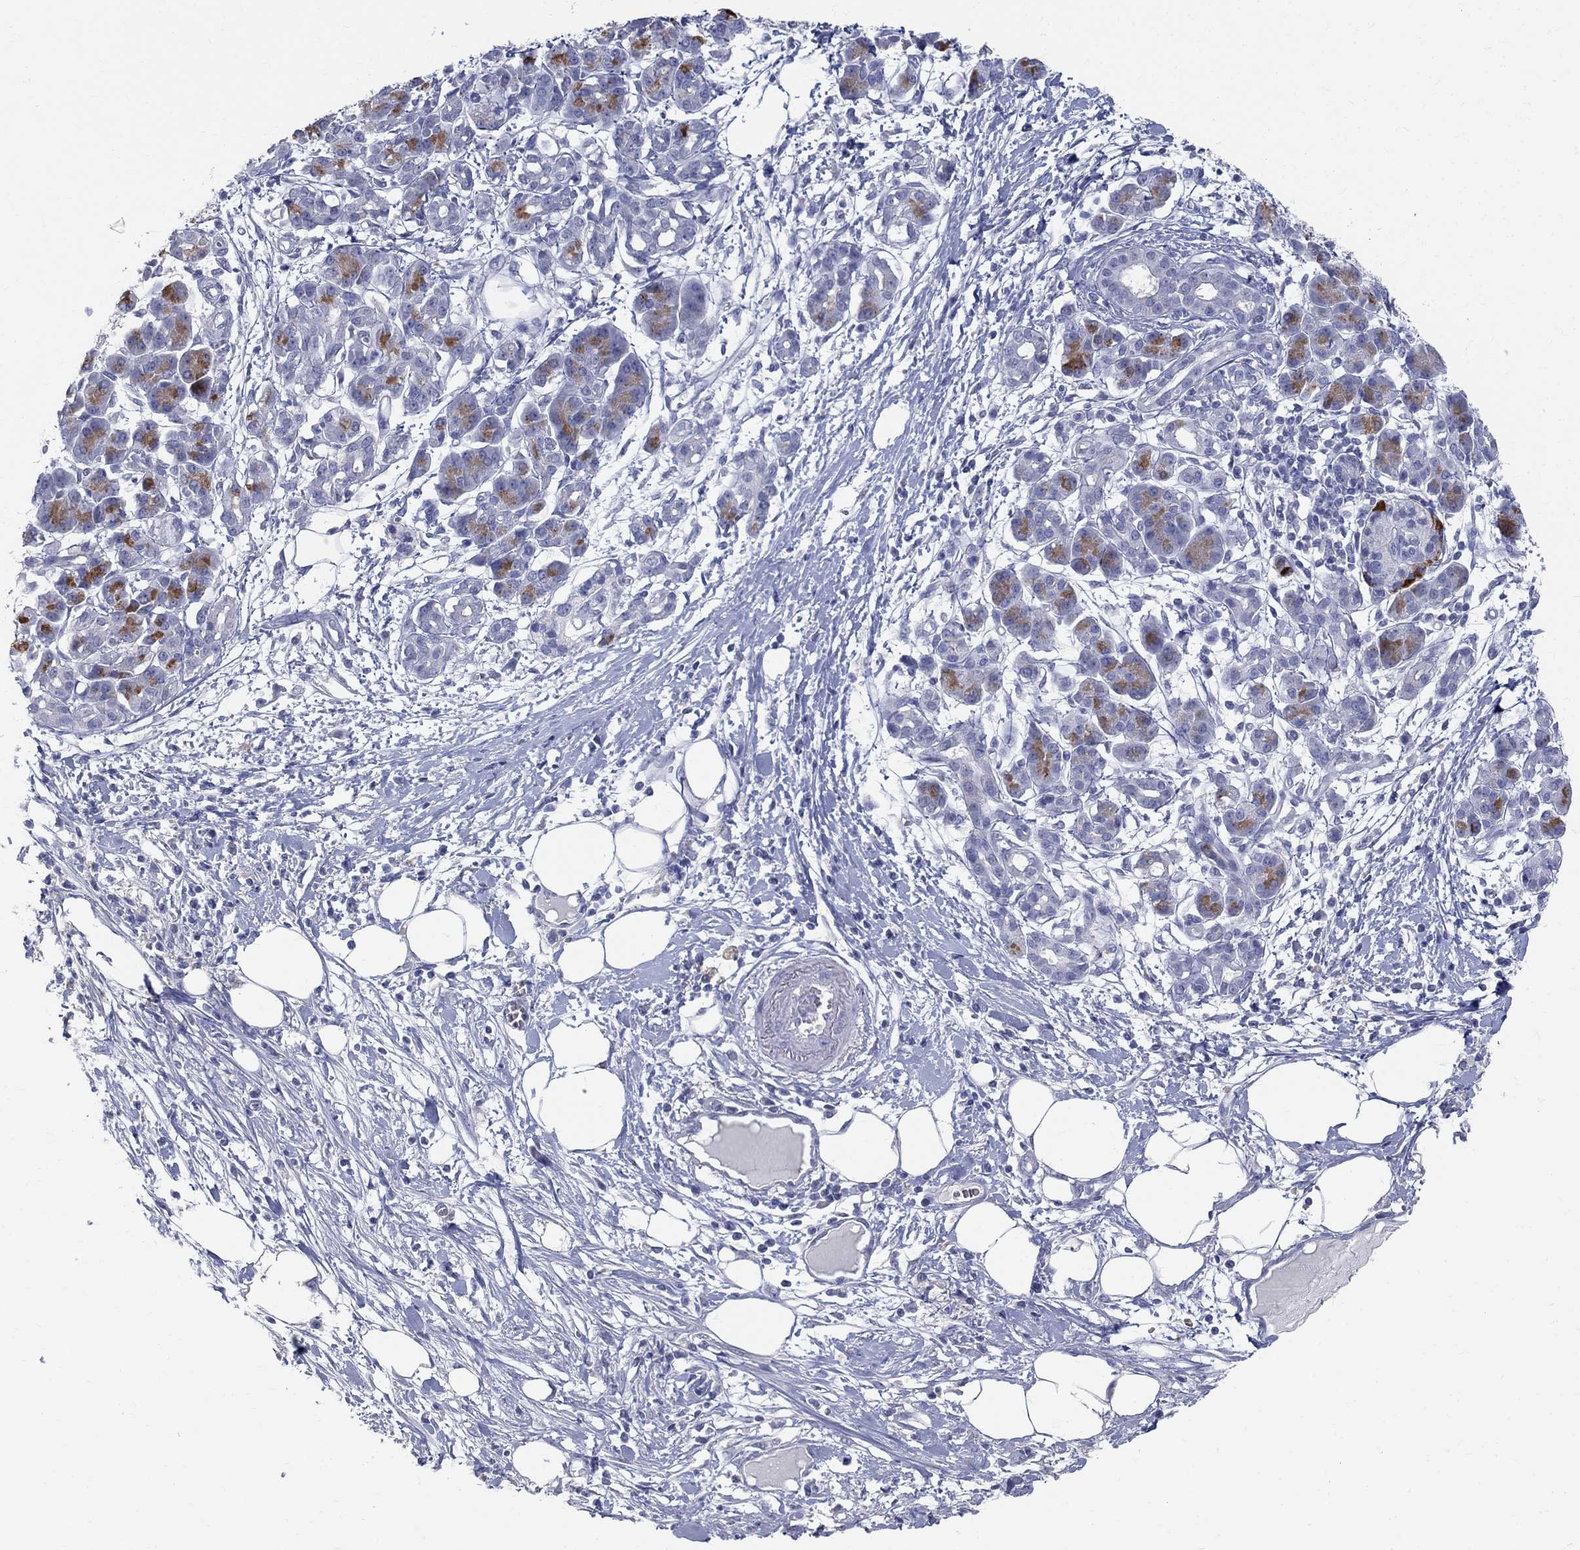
{"staining": {"intensity": "moderate", "quantity": "<25%", "location": "cytoplasmic/membranous"}, "tissue": "pancreatic cancer", "cell_type": "Tumor cells", "image_type": "cancer", "snomed": [{"axis": "morphology", "description": "Adenocarcinoma, NOS"}, {"axis": "topography", "description": "Pancreas"}], "caption": "Pancreatic cancer (adenocarcinoma) stained for a protein shows moderate cytoplasmic/membranous positivity in tumor cells.", "gene": "MAGEB6", "patient": {"sex": "male", "age": 72}}